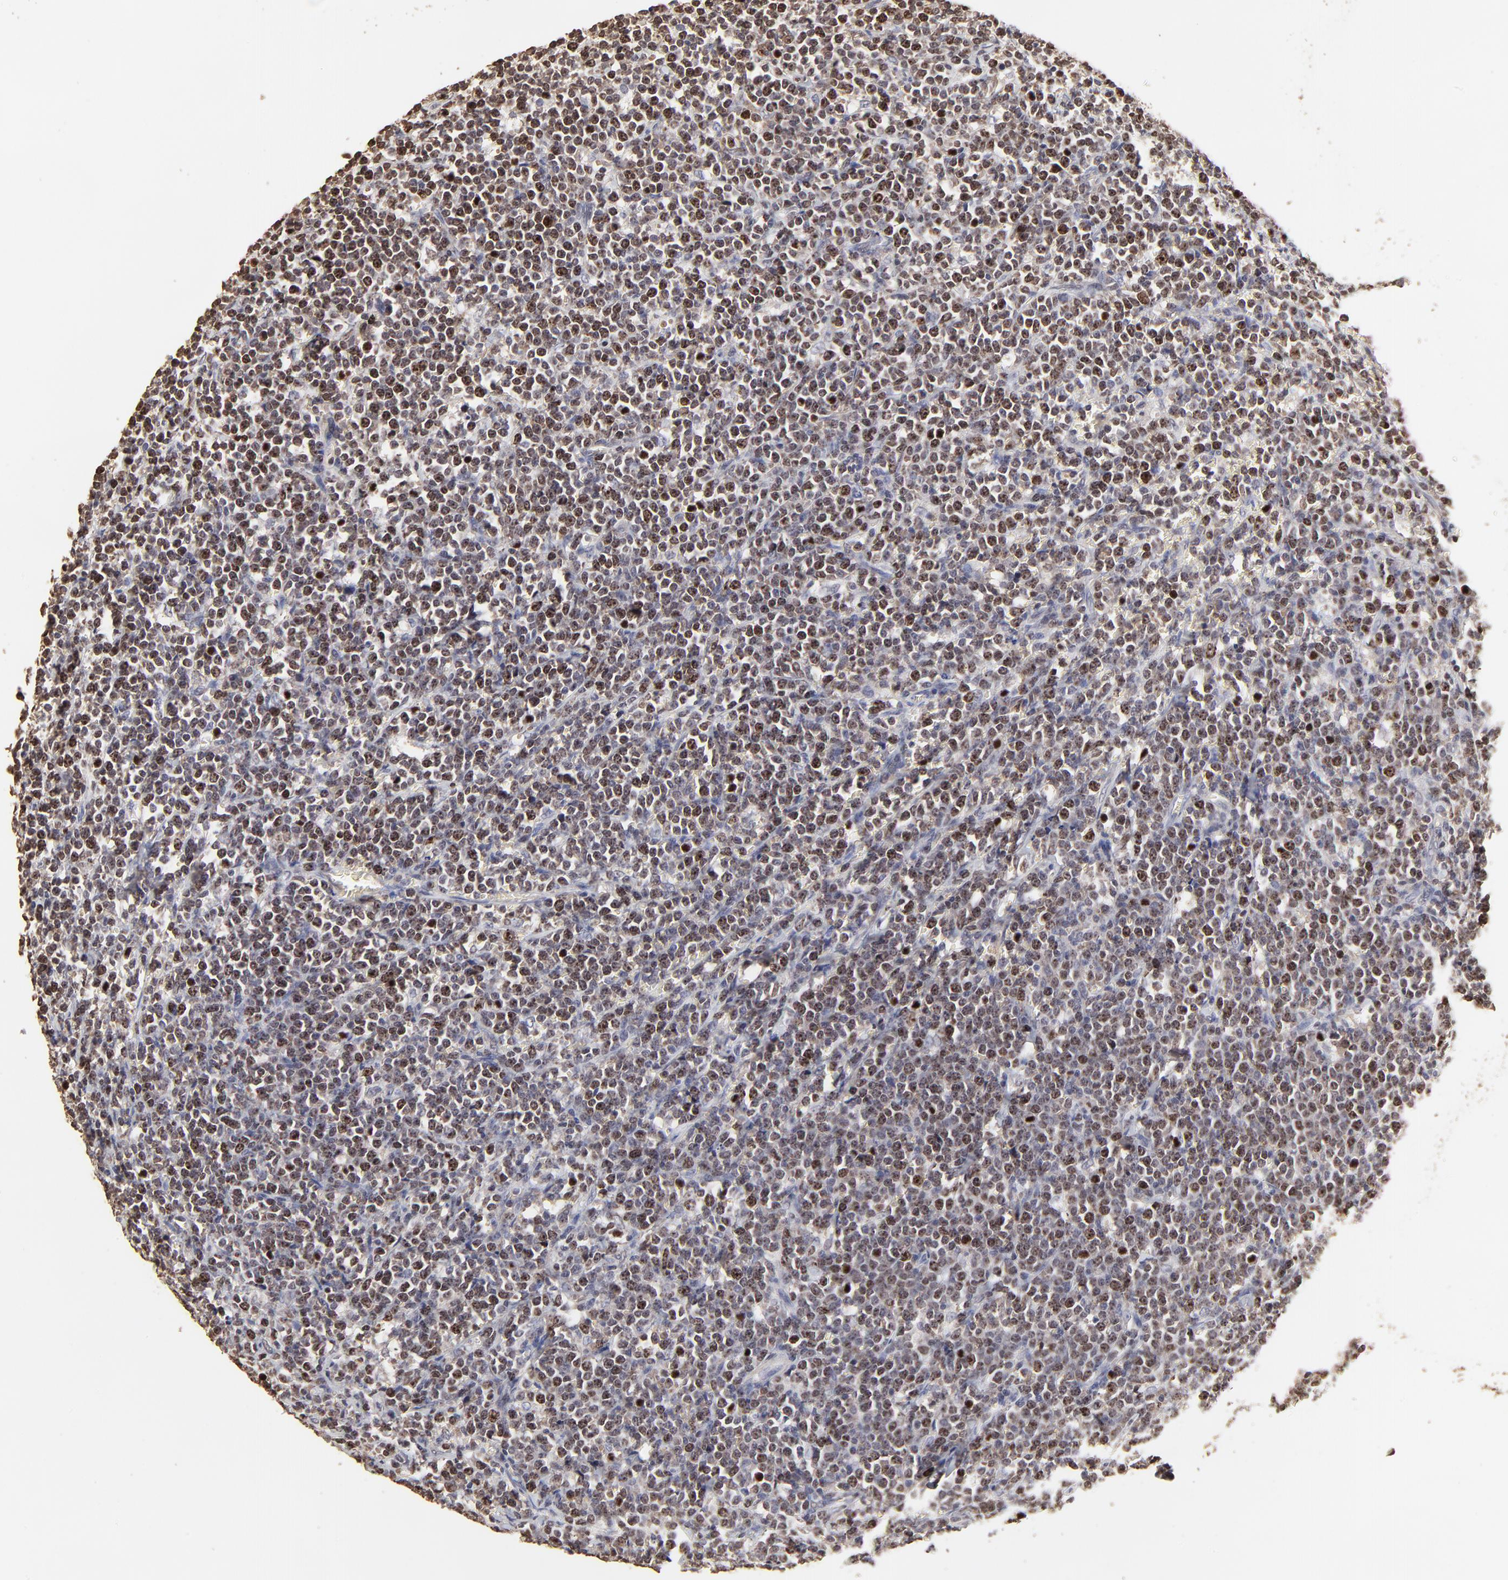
{"staining": {"intensity": "moderate", "quantity": ">75%", "location": "nuclear"}, "tissue": "lymphoma", "cell_type": "Tumor cells", "image_type": "cancer", "snomed": [{"axis": "morphology", "description": "Malignant lymphoma, non-Hodgkin's type, High grade"}, {"axis": "topography", "description": "Small intestine"}, {"axis": "topography", "description": "Colon"}], "caption": "Tumor cells display medium levels of moderate nuclear positivity in approximately >75% of cells in lymphoma.", "gene": "BIRC5", "patient": {"sex": "male", "age": 8}}